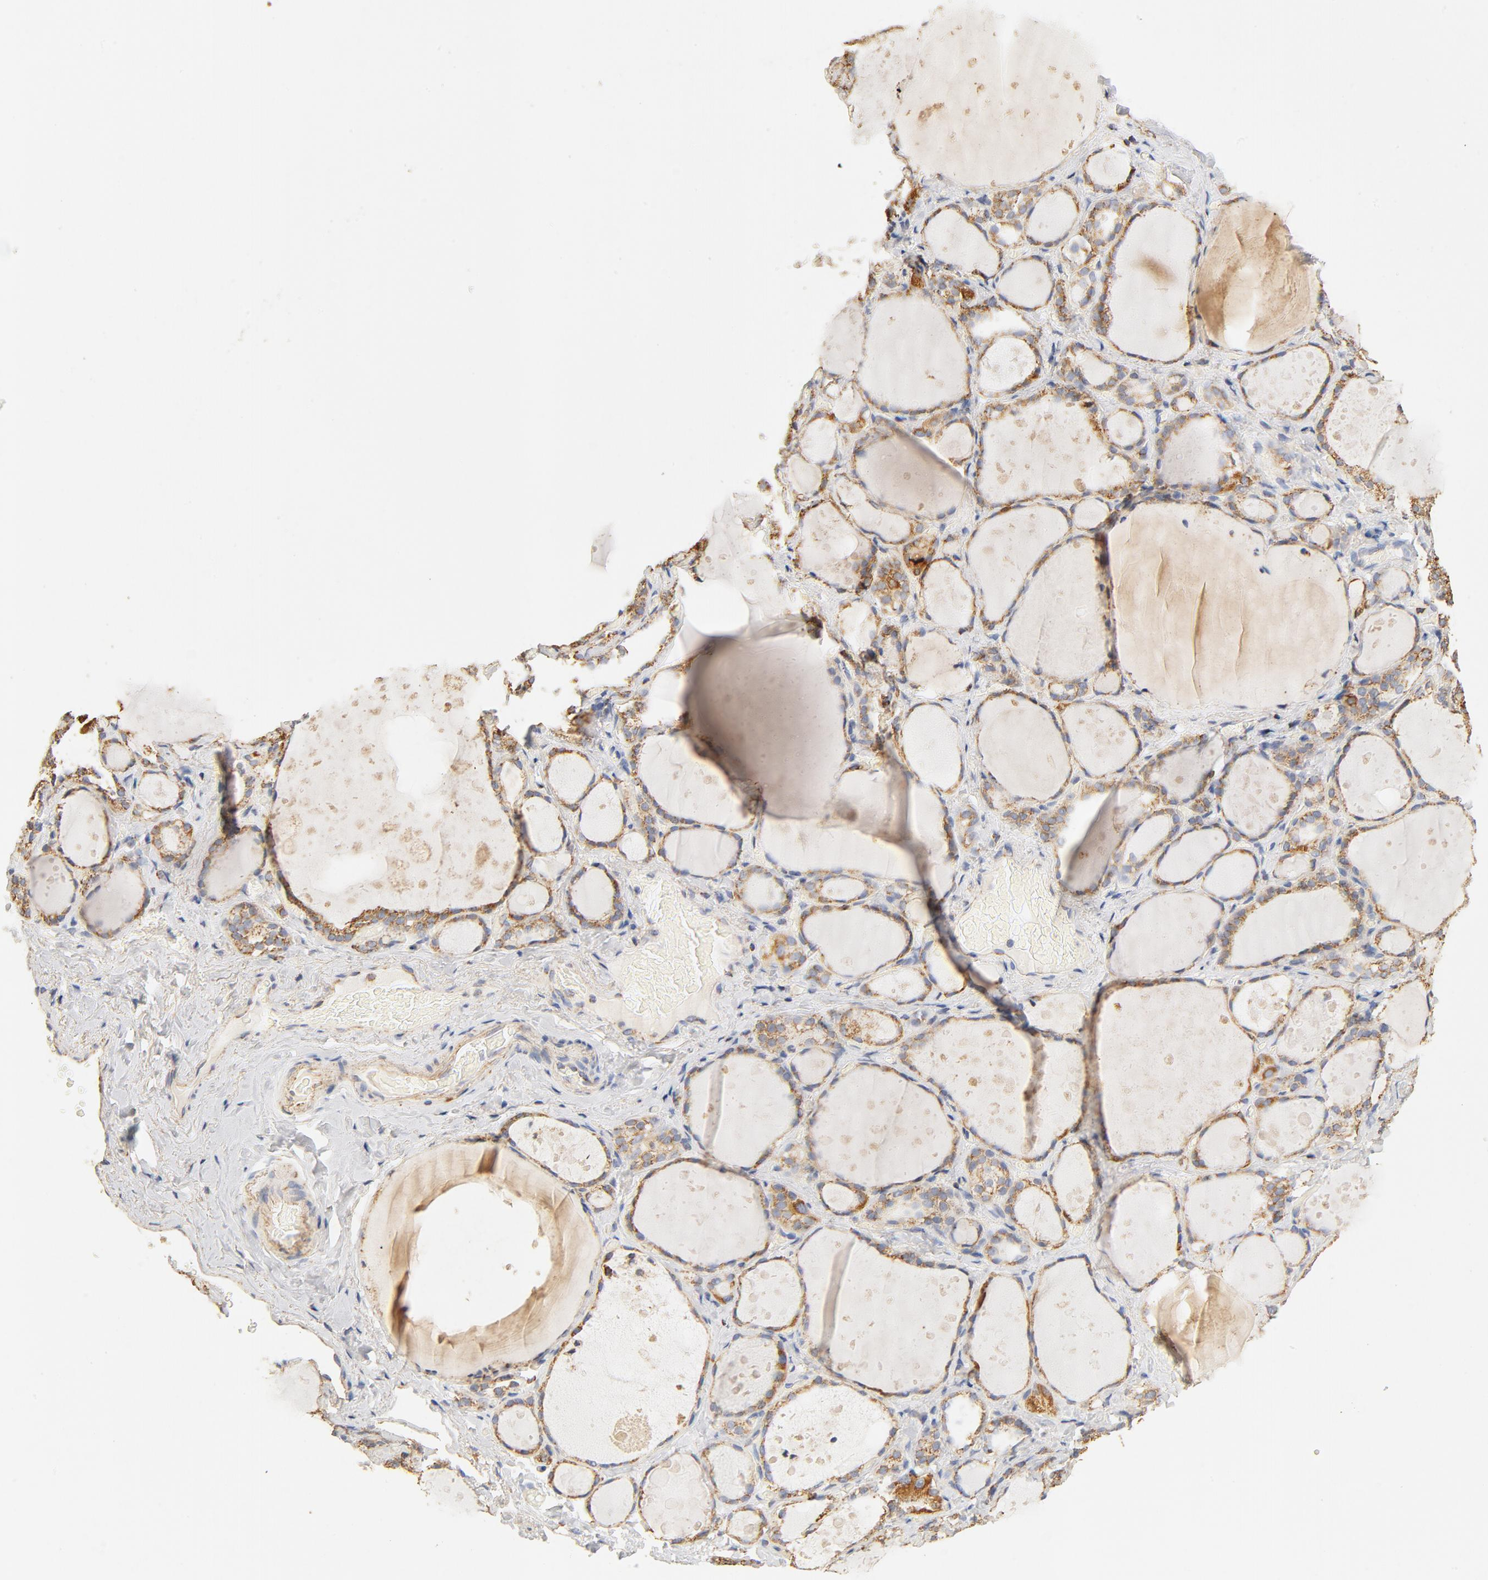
{"staining": {"intensity": "moderate", "quantity": ">75%", "location": "cytoplasmic/membranous"}, "tissue": "thyroid gland", "cell_type": "Glandular cells", "image_type": "normal", "snomed": [{"axis": "morphology", "description": "Normal tissue, NOS"}, {"axis": "topography", "description": "Thyroid gland"}], "caption": "IHC photomicrograph of unremarkable thyroid gland: thyroid gland stained using IHC demonstrates medium levels of moderate protein expression localized specifically in the cytoplasmic/membranous of glandular cells, appearing as a cytoplasmic/membranous brown color.", "gene": "COX4I1", "patient": {"sex": "female", "age": 75}}